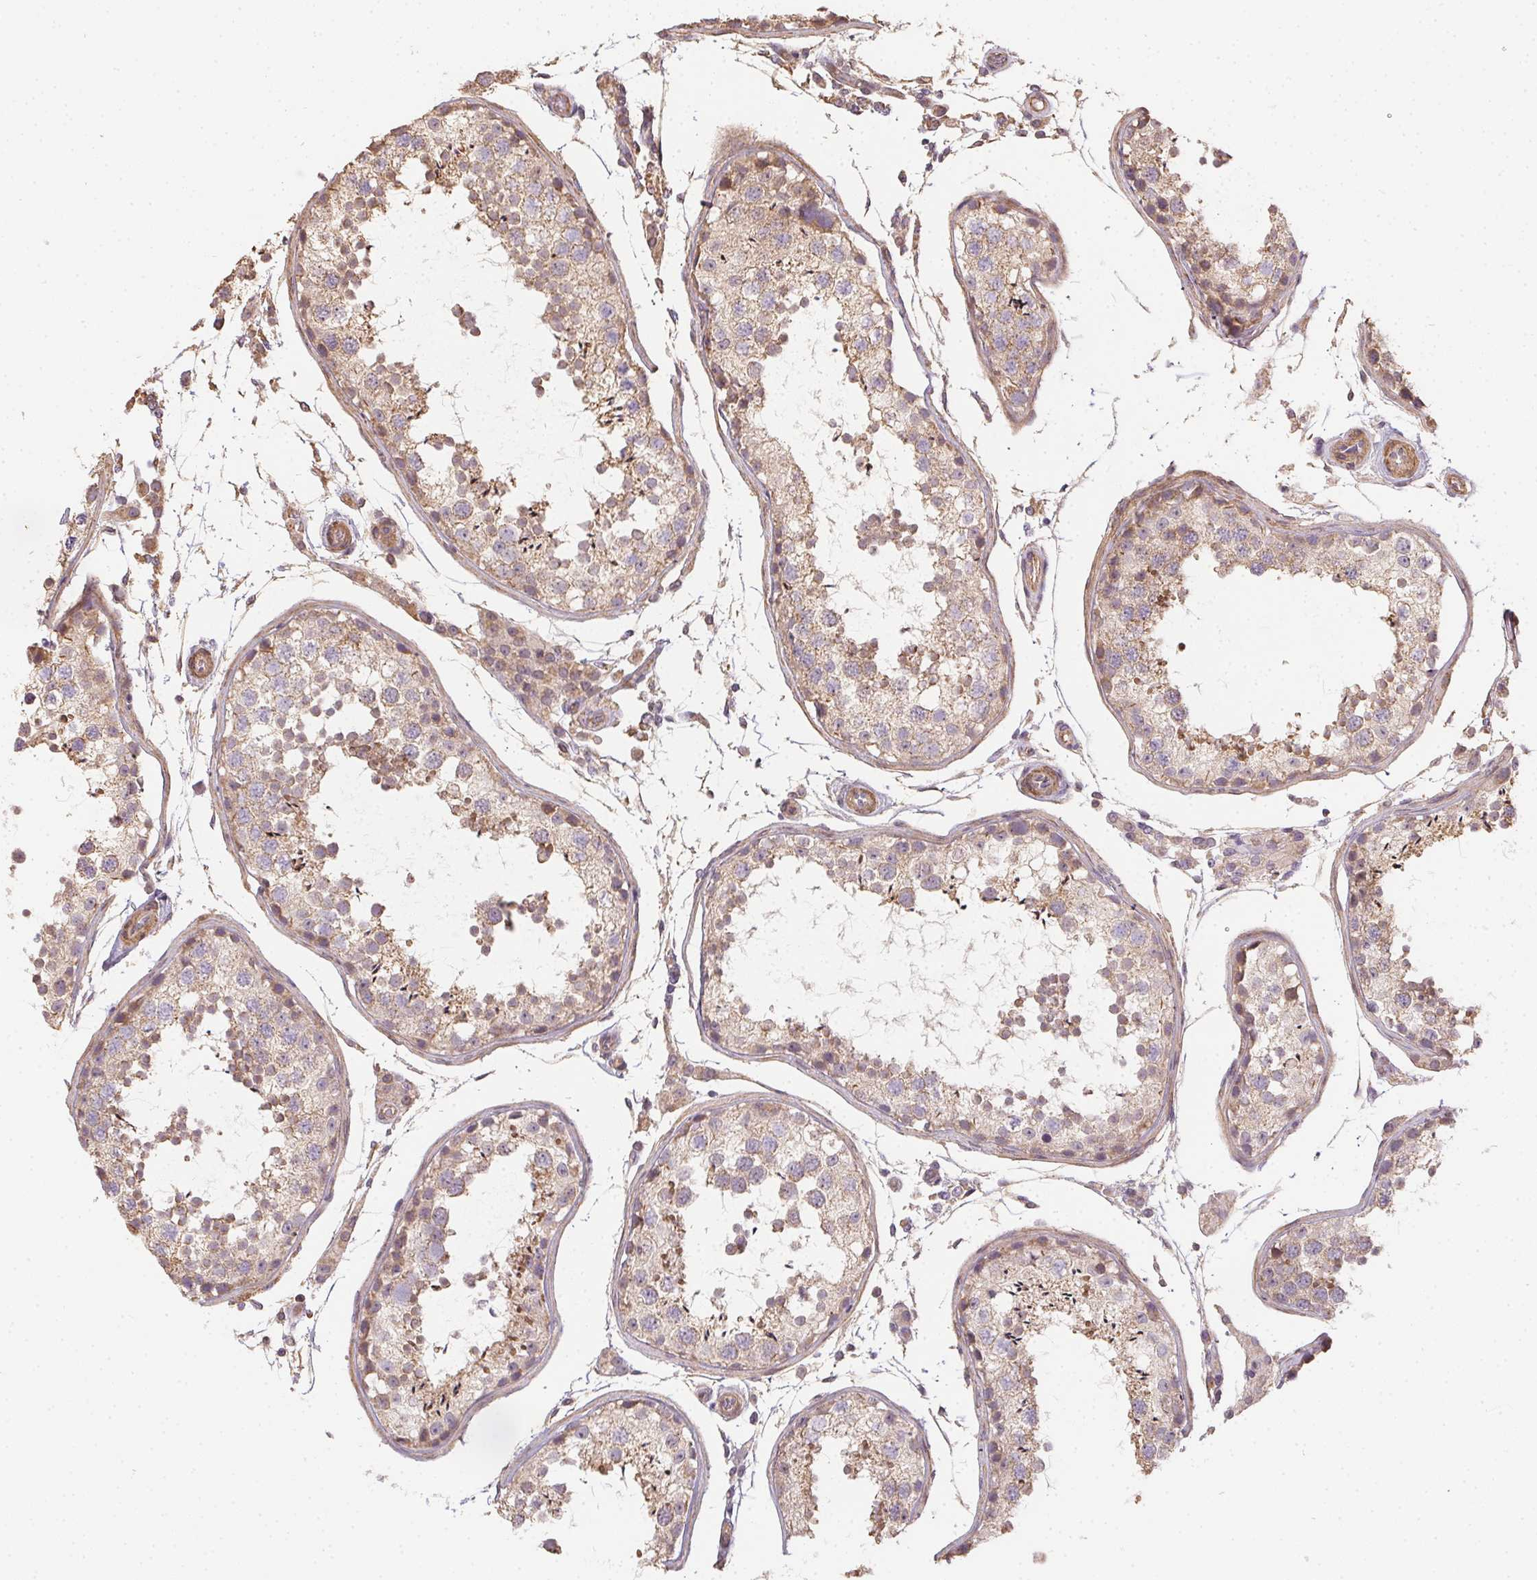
{"staining": {"intensity": "weak", "quantity": "25%-75%", "location": "cytoplasmic/membranous"}, "tissue": "testis", "cell_type": "Cells in seminiferous ducts", "image_type": "normal", "snomed": [{"axis": "morphology", "description": "Normal tissue, NOS"}, {"axis": "topography", "description": "Testis"}], "caption": "Cells in seminiferous ducts show low levels of weak cytoplasmic/membranous expression in about 25%-75% of cells in unremarkable testis.", "gene": "REV3L", "patient": {"sex": "male", "age": 29}}